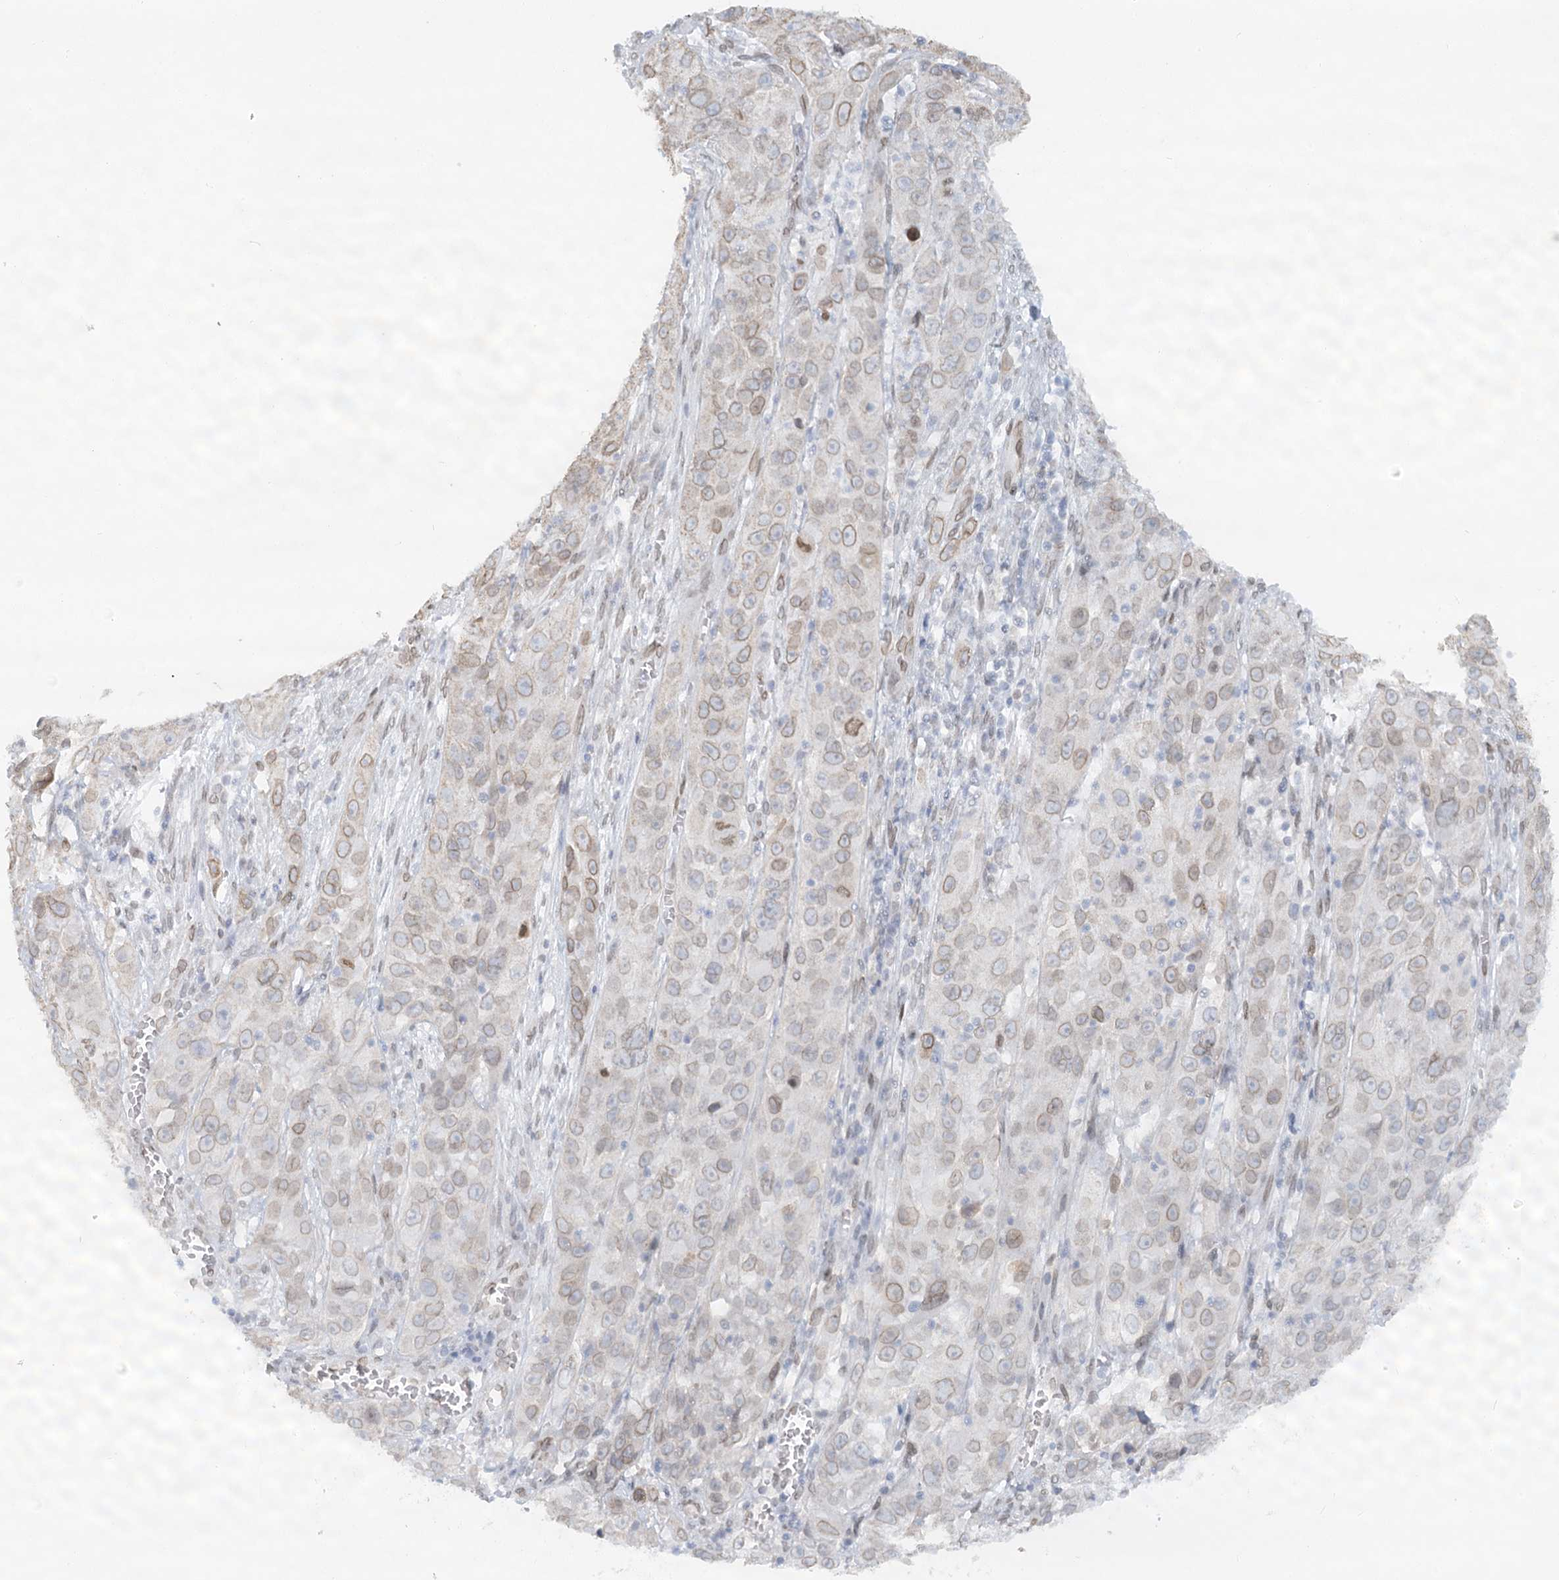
{"staining": {"intensity": "weak", "quantity": ">75%", "location": "cytoplasmic/membranous,nuclear"}, "tissue": "cervical cancer", "cell_type": "Tumor cells", "image_type": "cancer", "snomed": [{"axis": "morphology", "description": "Squamous cell carcinoma, NOS"}, {"axis": "topography", "description": "Cervix"}], "caption": "A low amount of weak cytoplasmic/membranous and nuclear positivity is seen in about >75% of tumor cells in cervical cancer (squamous cell carcinoma) tissue.", "gene": "VWA5A", "patient": {"sex": "female", "age": 32}}